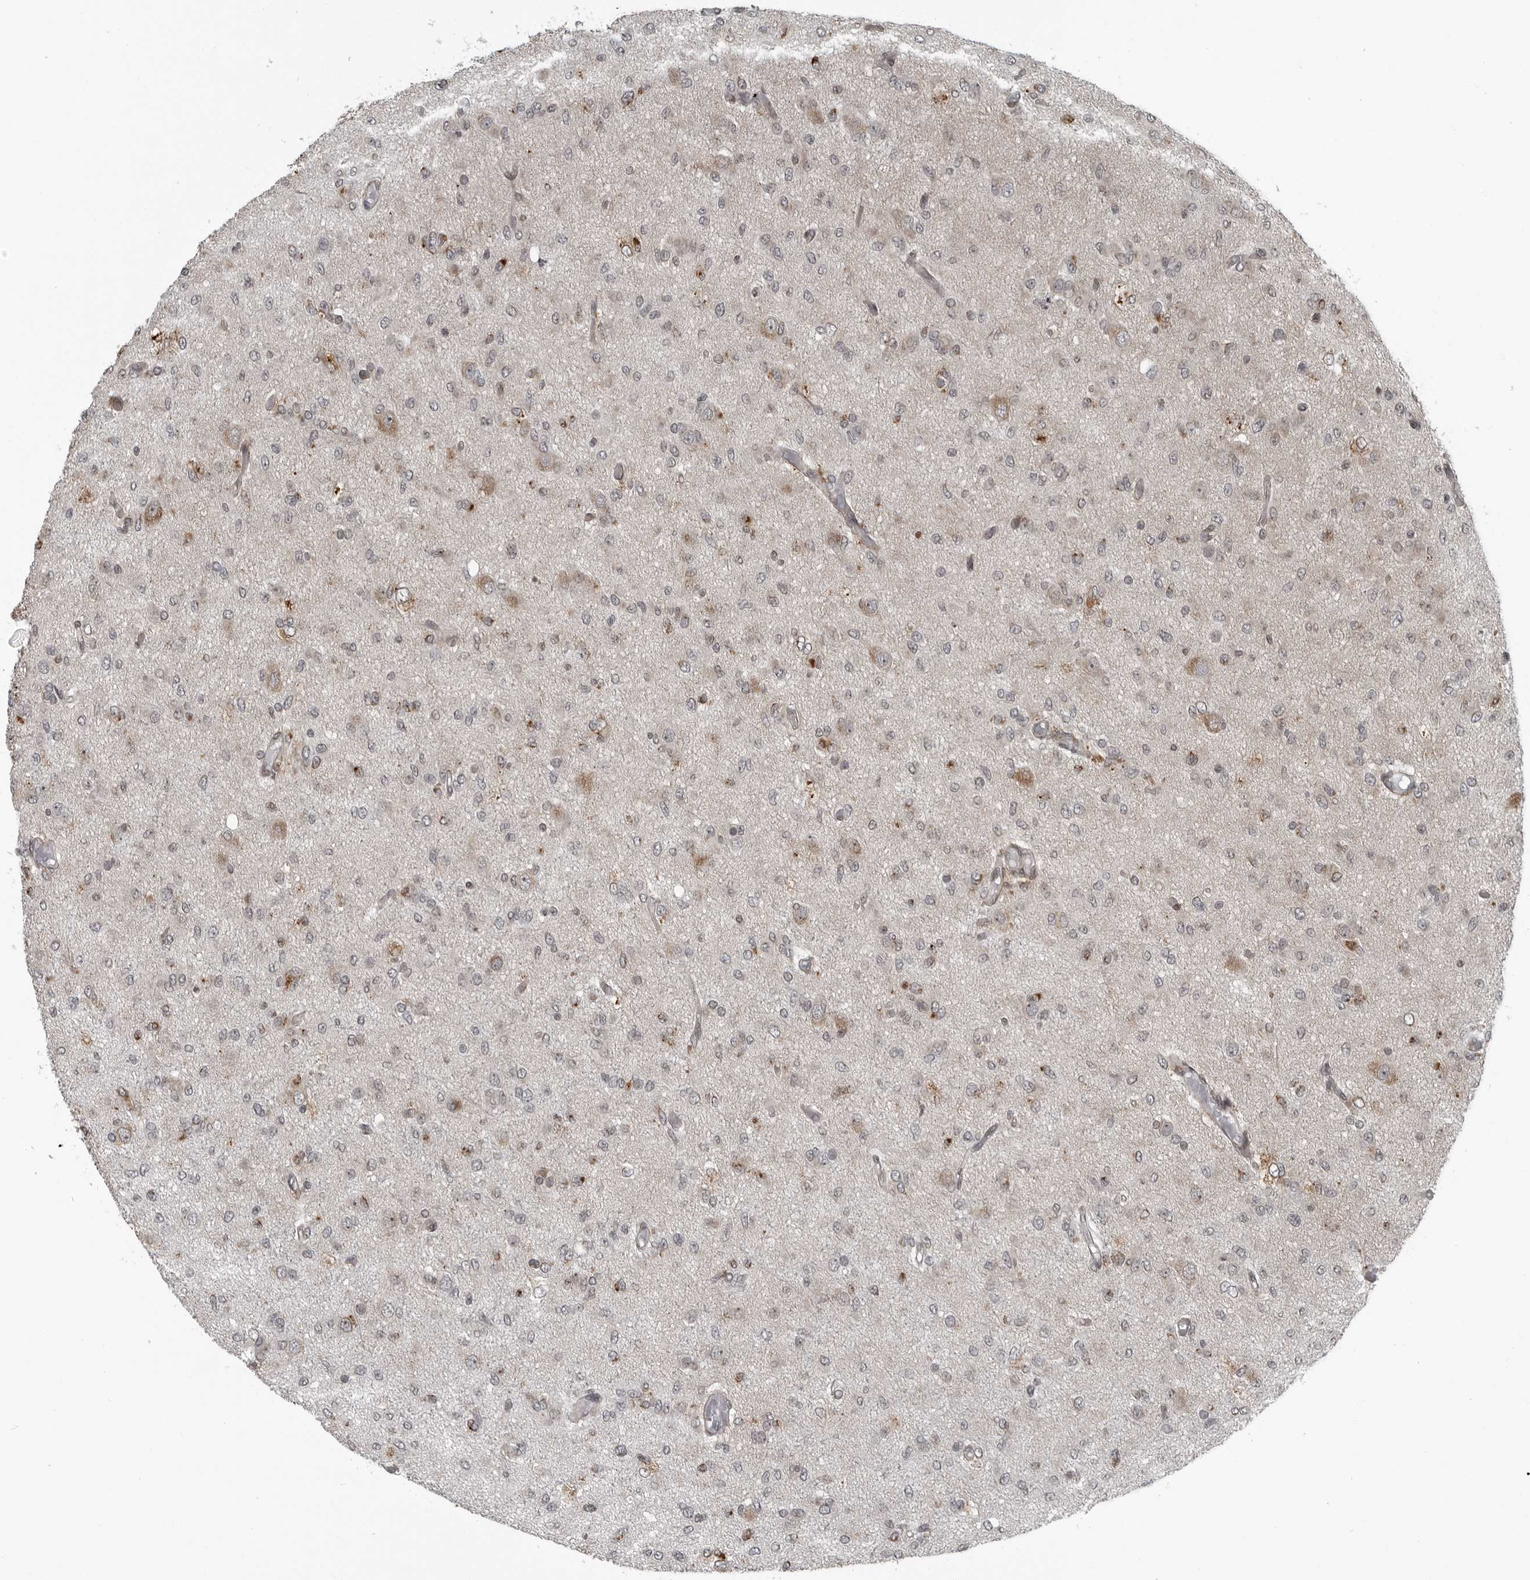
{"staining": {"intensity": "moderate", "quantity": "<25%", "location": "cytoplasmic/membranous"}, "tissue": "glioma", "cell_type": "Tumor cells", "image_type": "cancer", "snomed": [{"axis": "morphology", "description": "Glioma, malignant, High grade"}, {"axis": "topography", "description": "Brain"}], "caption": "Moderate cytoplasmic/membranous protein expression is appreciated in about <25% of tumor cells in malignant glioma (high-grade).", "gene": "RTCA", "patient": {"sex": "female", "age": 59}}